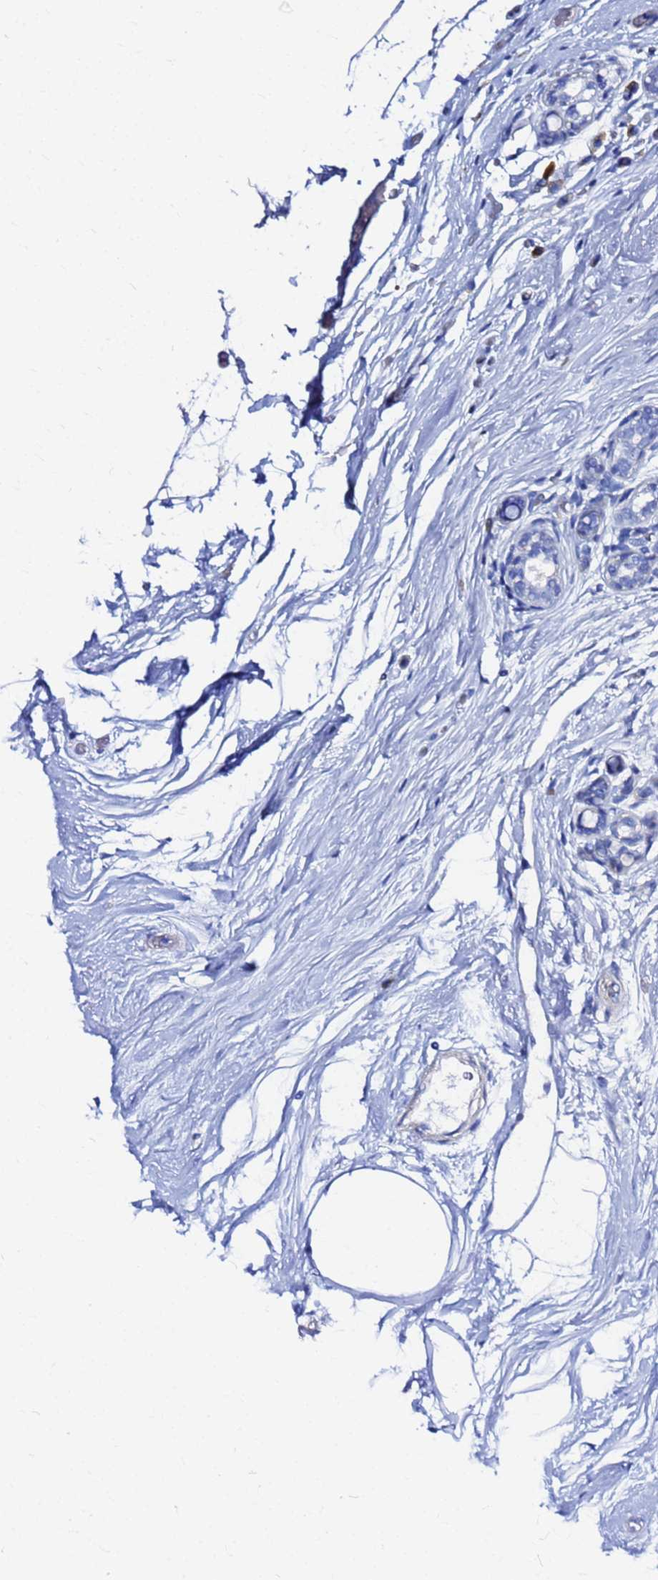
{"staining": {"intensity": "negative", "quantity": "none", "location": "none"}, "tissue": "breast cancer", "cell_type": "Tumor cells", "image_type": "cancer", "snomed": [{"axis": "morphology", "description": "Lobular carcinoma"}, {"axis": "topography", "description": "Breast"}], "caption": "Breast lobular carcinoma stained for a protein using IHC displays no staining tumor cells.", "gene": "JRKL", "patient": {"sex": "female", "age": 58}}